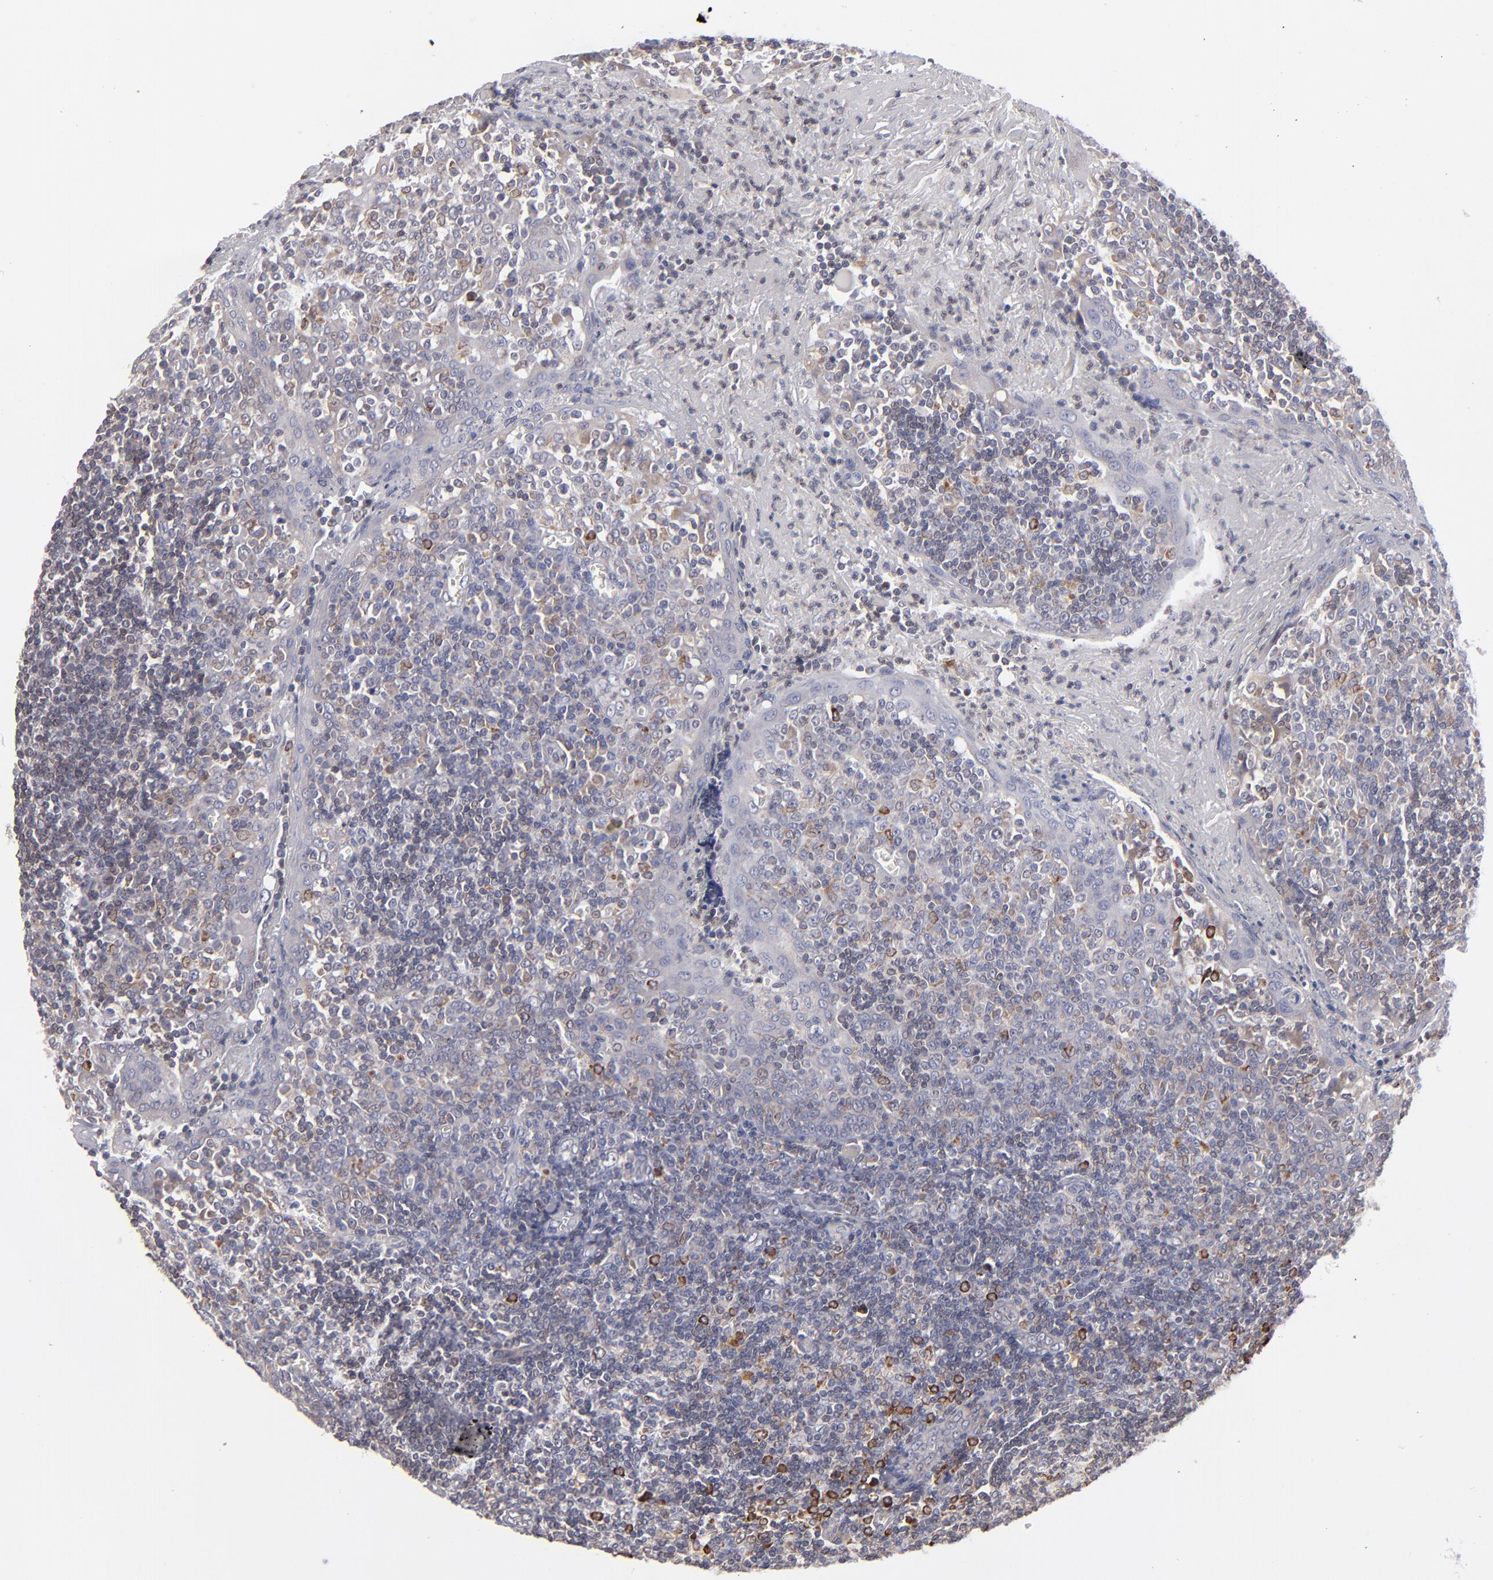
{"staining": {"intensity": "weak", "quantity": "25%-75%", "location": "cytoplasmic/membranous"}, "tissue": "tonsil", "cell_type": "Germinal center cells", "image_type": "normal", "snomed": [{"axis": "morphology", "description": "Normal tissue, NOS"}, {"axis": "topography", "description": "Tonsil"}], "caption": "Protein staining demonstrates weak cytoplasmic/membranous expression in approximately 25%-75% of germinal center cells in unremarkable tonsil. The protein of interest is shown in brown color, while the nuclei are stained blue.", "gene": "TMX1", "patient": {"sex": "female", "age": 41}}